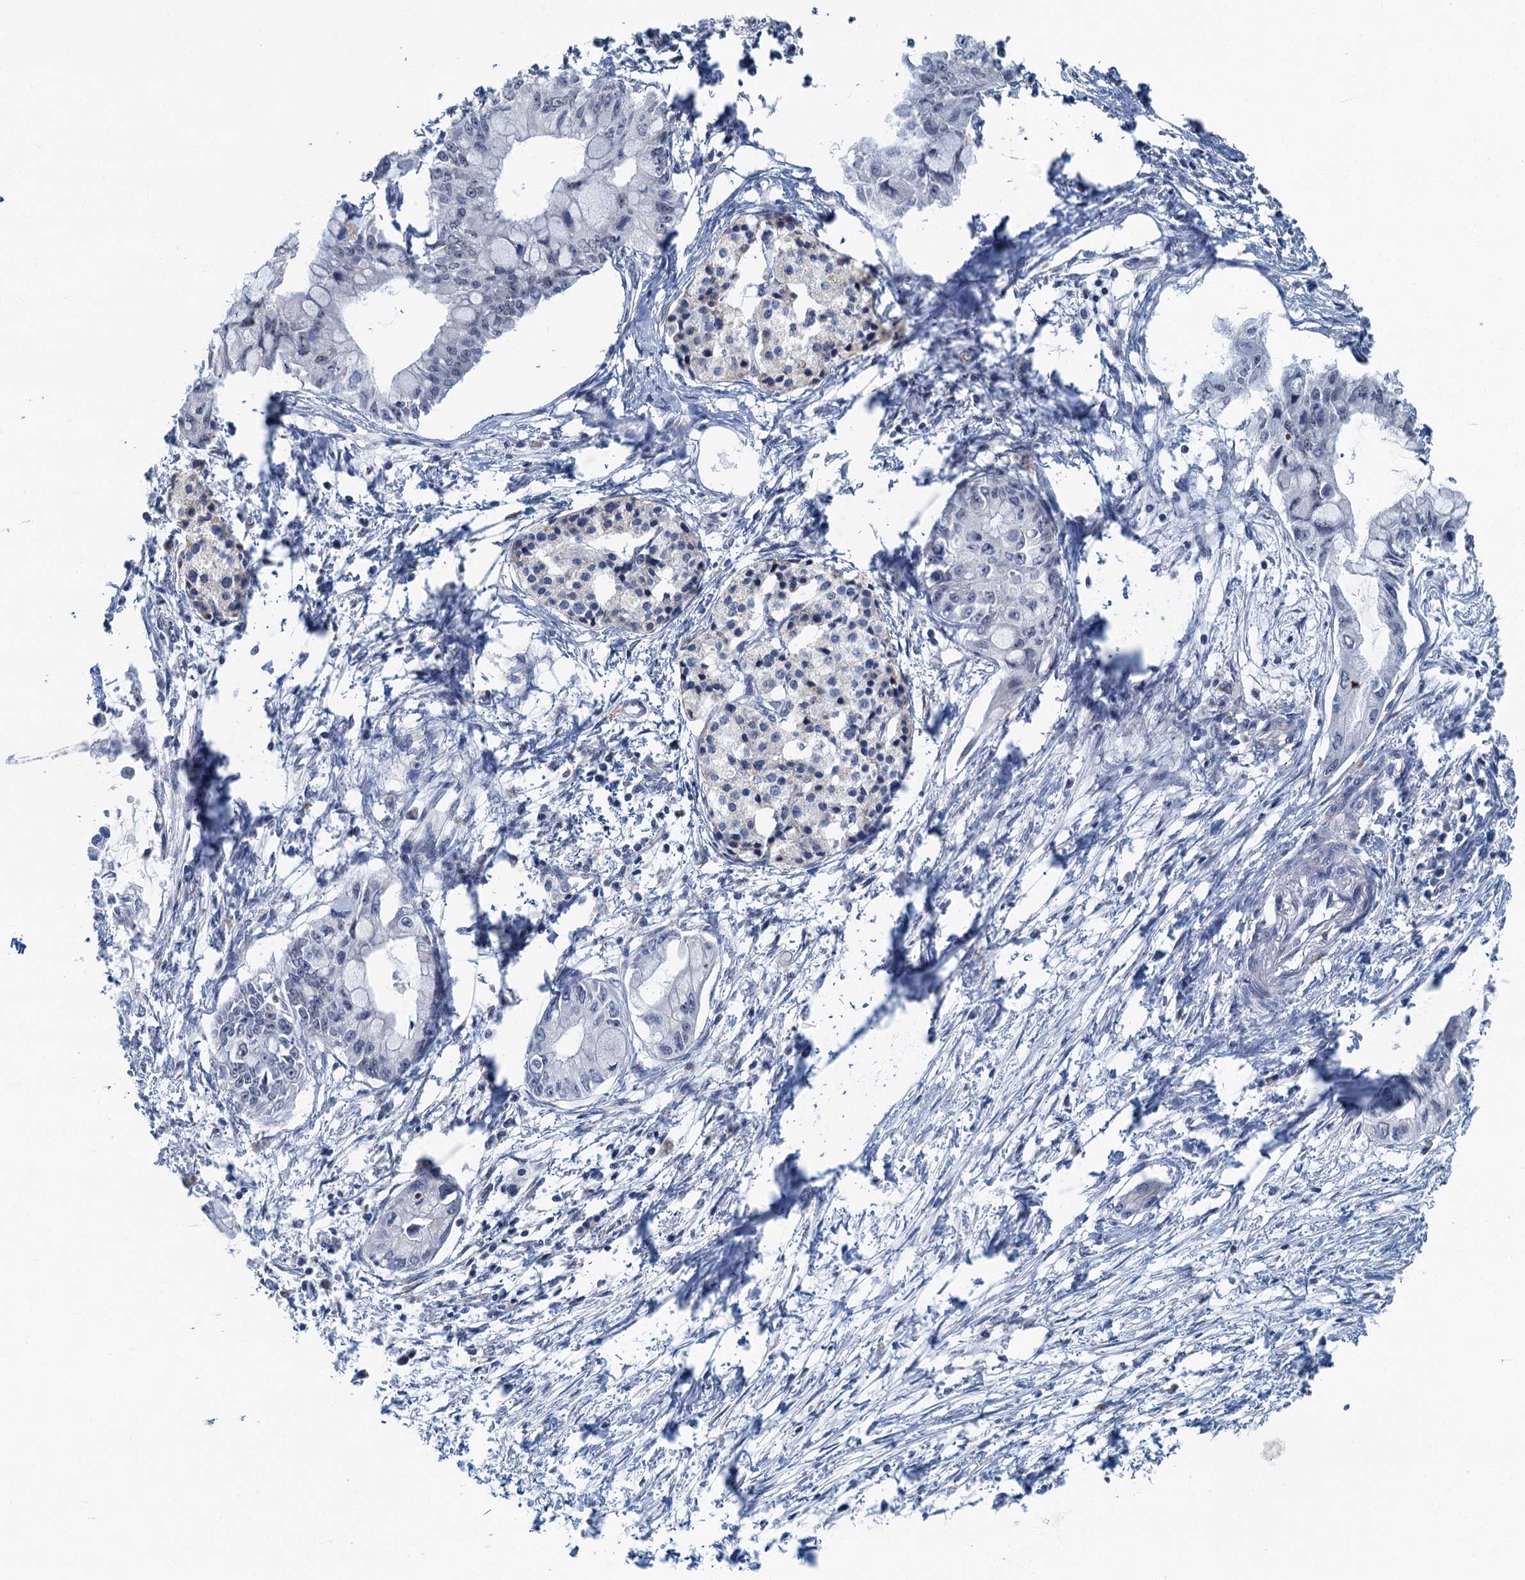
{"staining": {"intensity": "negative", "quantity": "none", "location": "none"}, "tissue": "pancreatic cancer", "cell_type": "Tumor cells", "image_type": "cancer", "snomed": [{"axis": "morphology", "description": "Adenocarcinoma, NOS"}, {"axis": "topography", "description": "Pancreas"}], "caption": "Micrograph shows no significant protein positivity in tumor cells of pancreatic cancer (adenocarcinoma).", "gene": "RAD9B", "patient": {"sex": "male", "age": 48}}